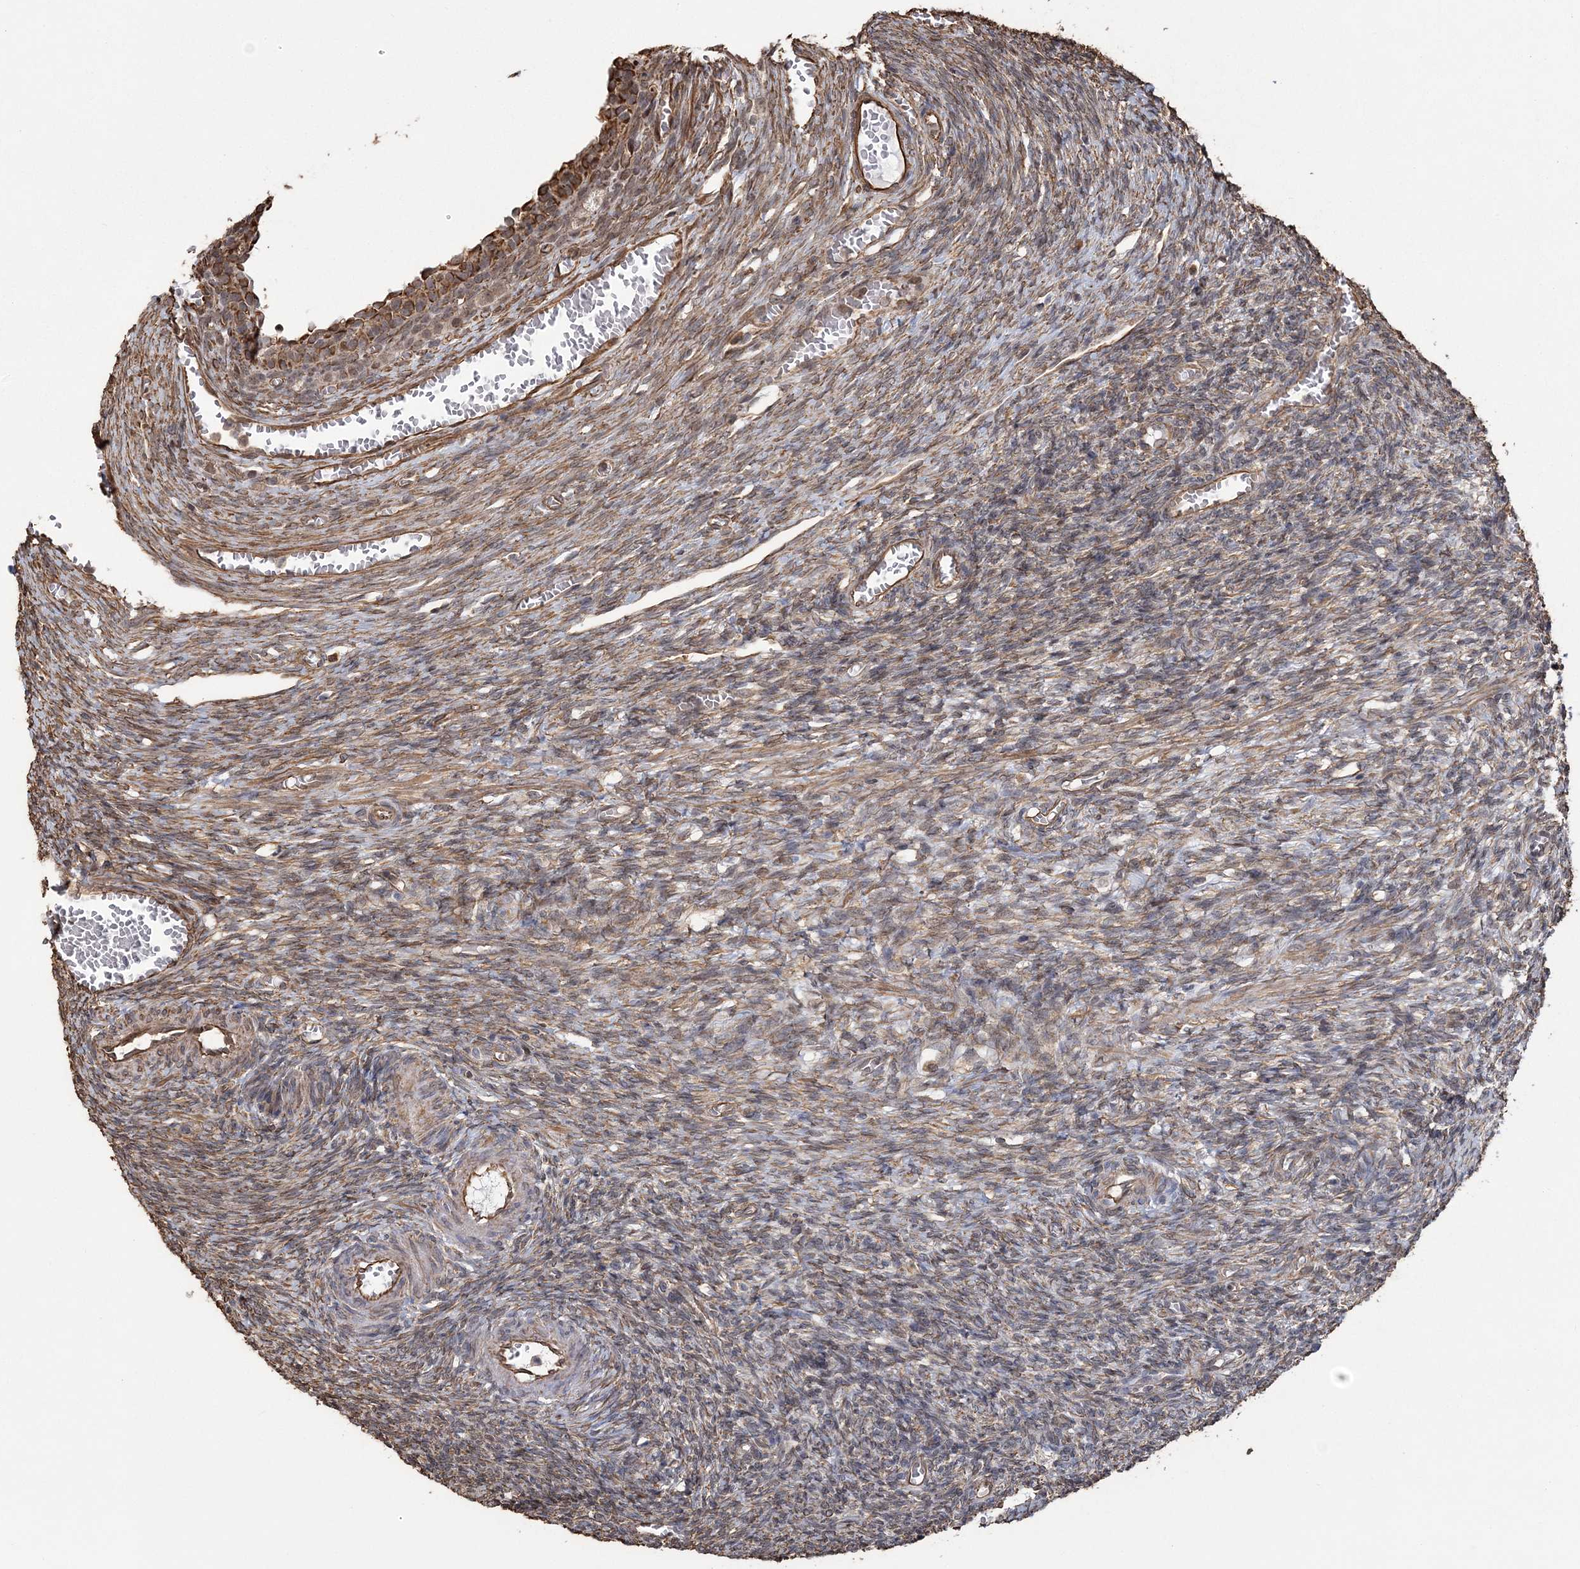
{"staining": {"intensity": "negative", "quantity": "none", "location": "none"}, "tissue": "ovary", "cell_type": "Follicle cells", "image_type": "normal", "snomed": [{"axis": "morphology", "description": "Normal tissue, NOS"}, {"axis": "topography", "description": "Ovary"}], "caption": "An immunohistochemistry (IHC) histopathology image of benign ovary is shown. There is no staining in follicle cells of ovary.", "gene": "ATP11B", "patient": {"sex": "female", "age": 27}}